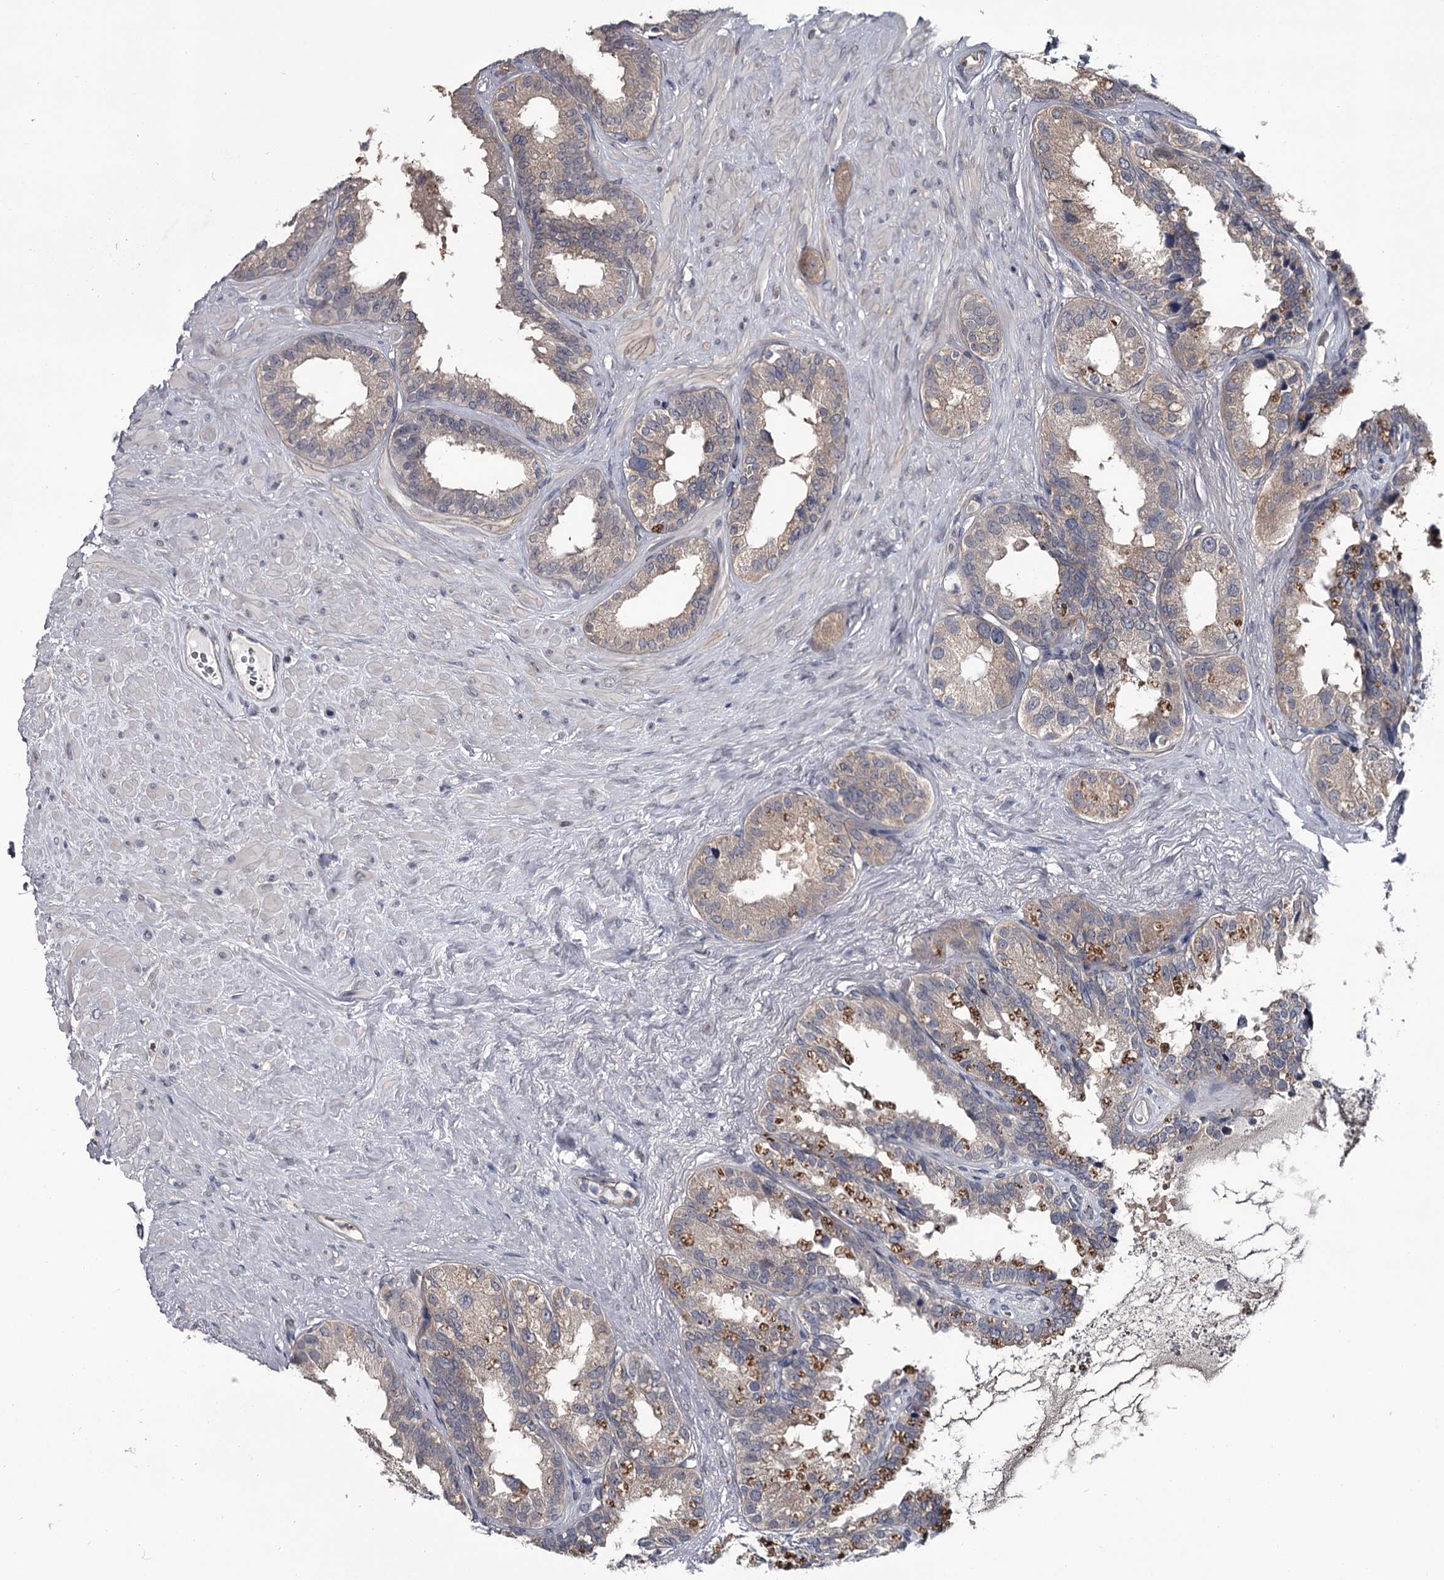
{"staining": {"intensity": "negative", "quantity": "none", "location": "none"}, "tissue": "seminal vesicle", "cell_type": "Glandular cells", "image_type": "normal", "snomed": [{"axis": "morphology", "description": "Normal tissue, NOS"}, {"axis": "topography", "description": "Seminal veicle"}], "caption": "This image is of normal seminal vesicle stained with IHC to label a protein in brown with the nuclei are counter-stained blue. There is no expression in glandular cells.", "gene": "DAO", "patient": {"sex": "male", "age": 80}}